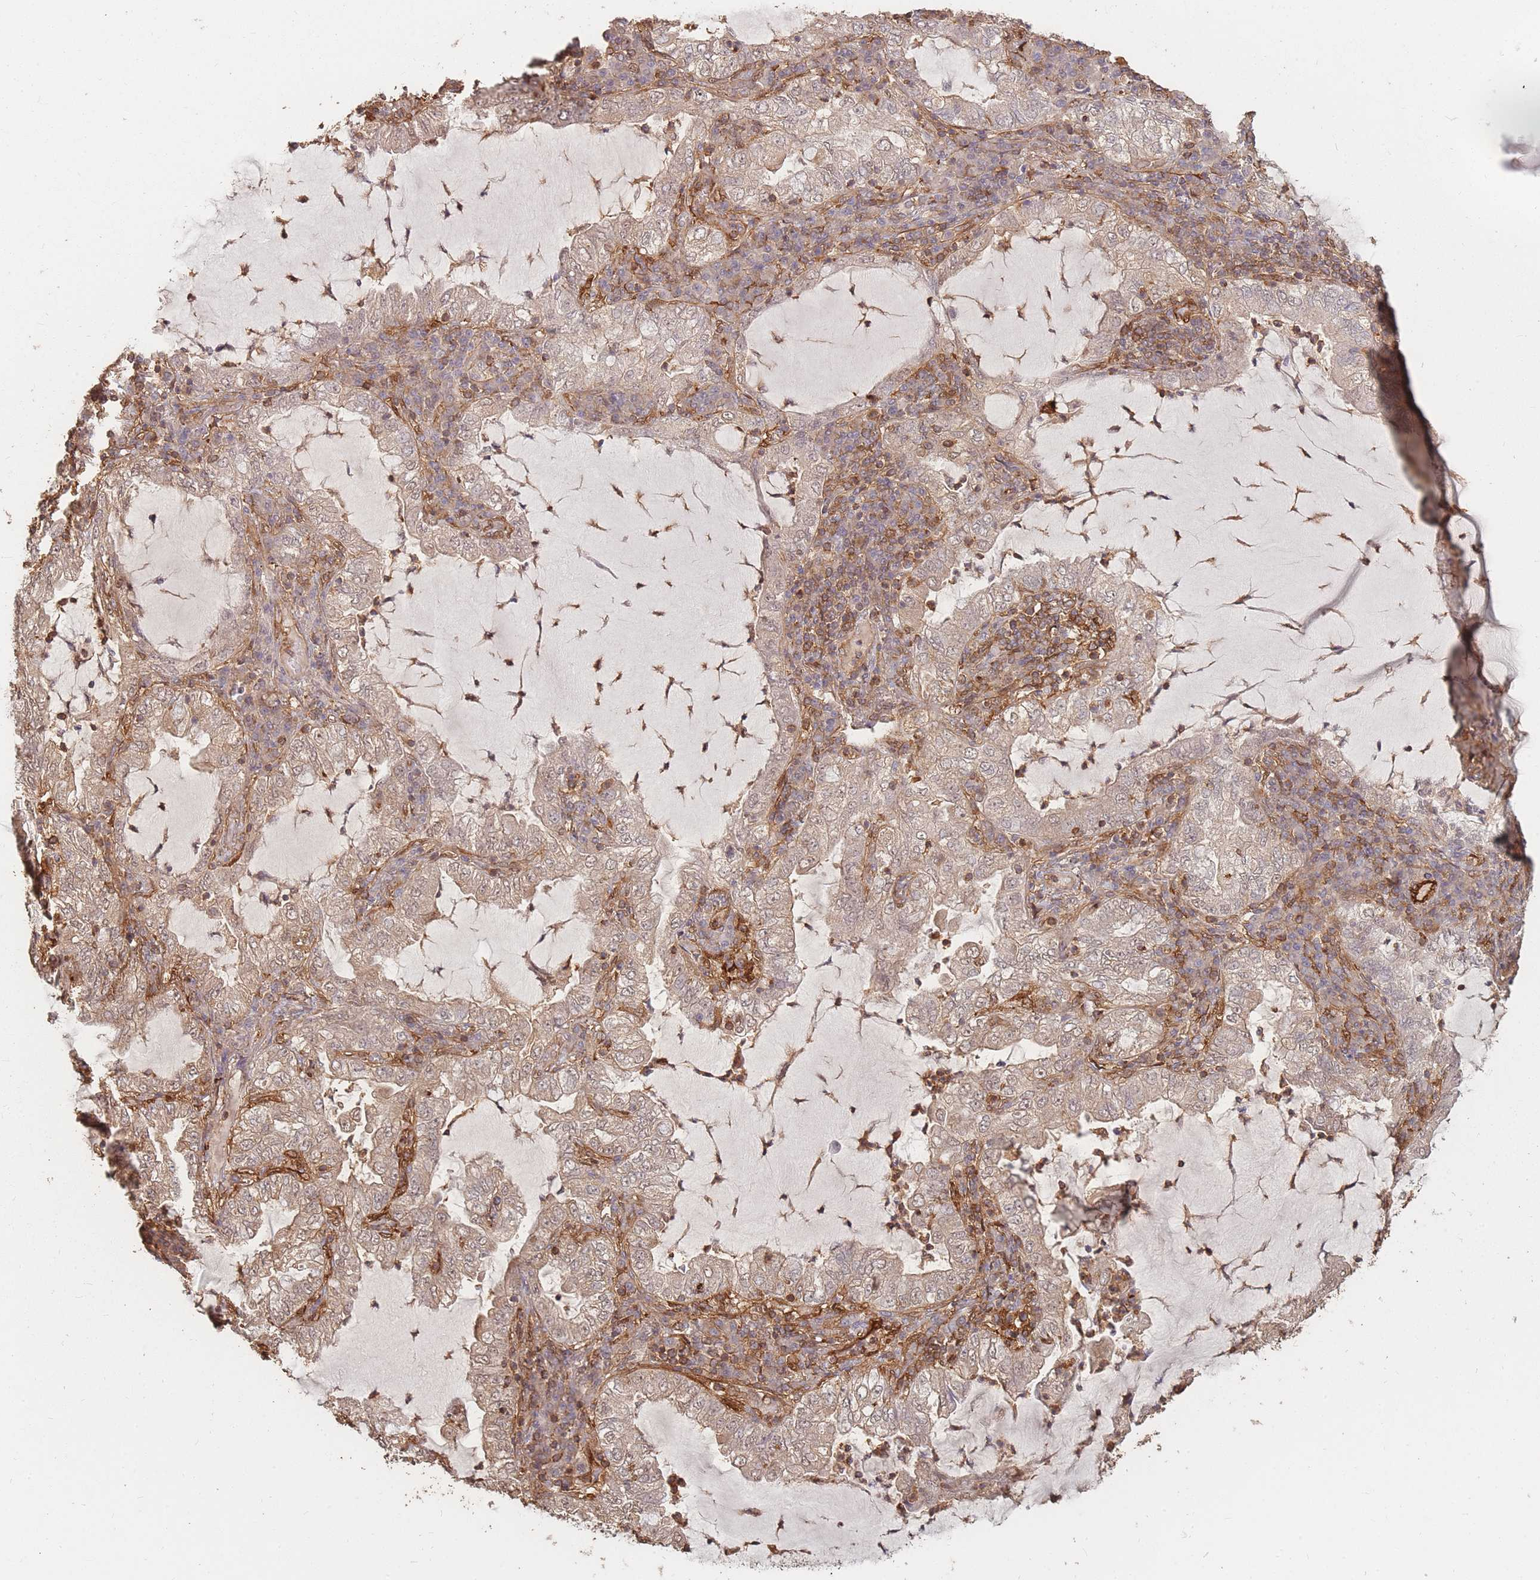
{"staining": {"intensity": "weak", "quantity": ">75%", "location": "cytoplasmic/membranous"}, "tissue": "lung cancer", "cell_type": "Tumor cells", "image_type": "cancer", "snomed": [{"axis": "morphology", "description": "Adenocarcinoma, NOS"}, {"axis": "topography", "description": "Lung"}], "caption": "IHC (DAB) staining of human lung cancer displays weak cytoplasmic/membranous protein expression in about >75% of tumor cells.", "gene": "PLS3", "patient": {"sex": "female", "age": 73}}